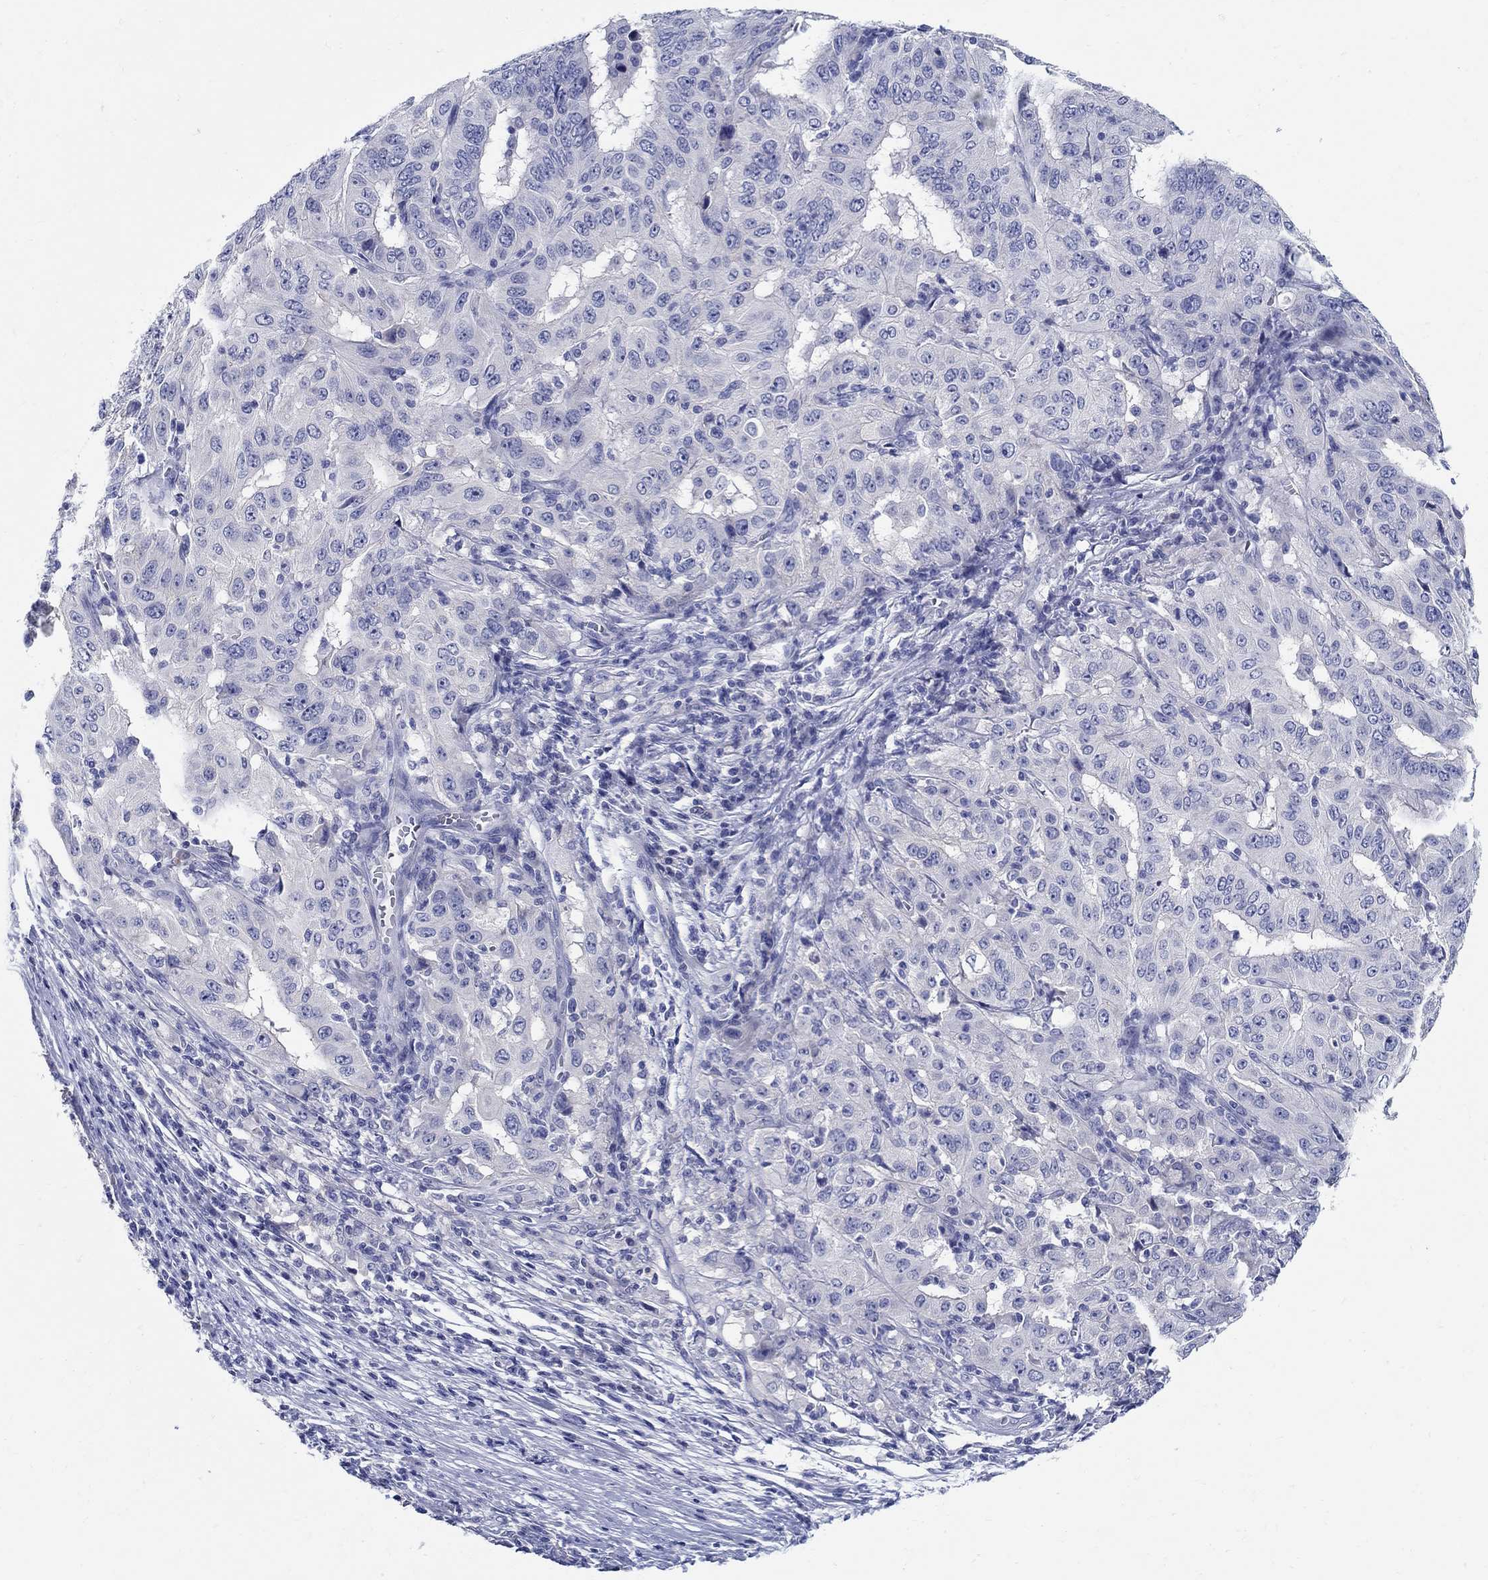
{"staining": {"intensity": "negative", "quantity": "none", "location": "none"}, "tissue": "pancreatic cancer", "cell_type": "Tumor cells", "image_type": "cancer", "snomed": [{"axis": "morphology", "description": "Adenocarcinoma, NOS"}, {"axis": "topography", "description": "Pancreas"}], "caption": "A high-resolution micrograph shows IHC staining of pancreatic cancer, which exhibits no significant staining in tumor cells.", "gene": "CRYGD", "patient": {"sex": "male", "age": 63}}